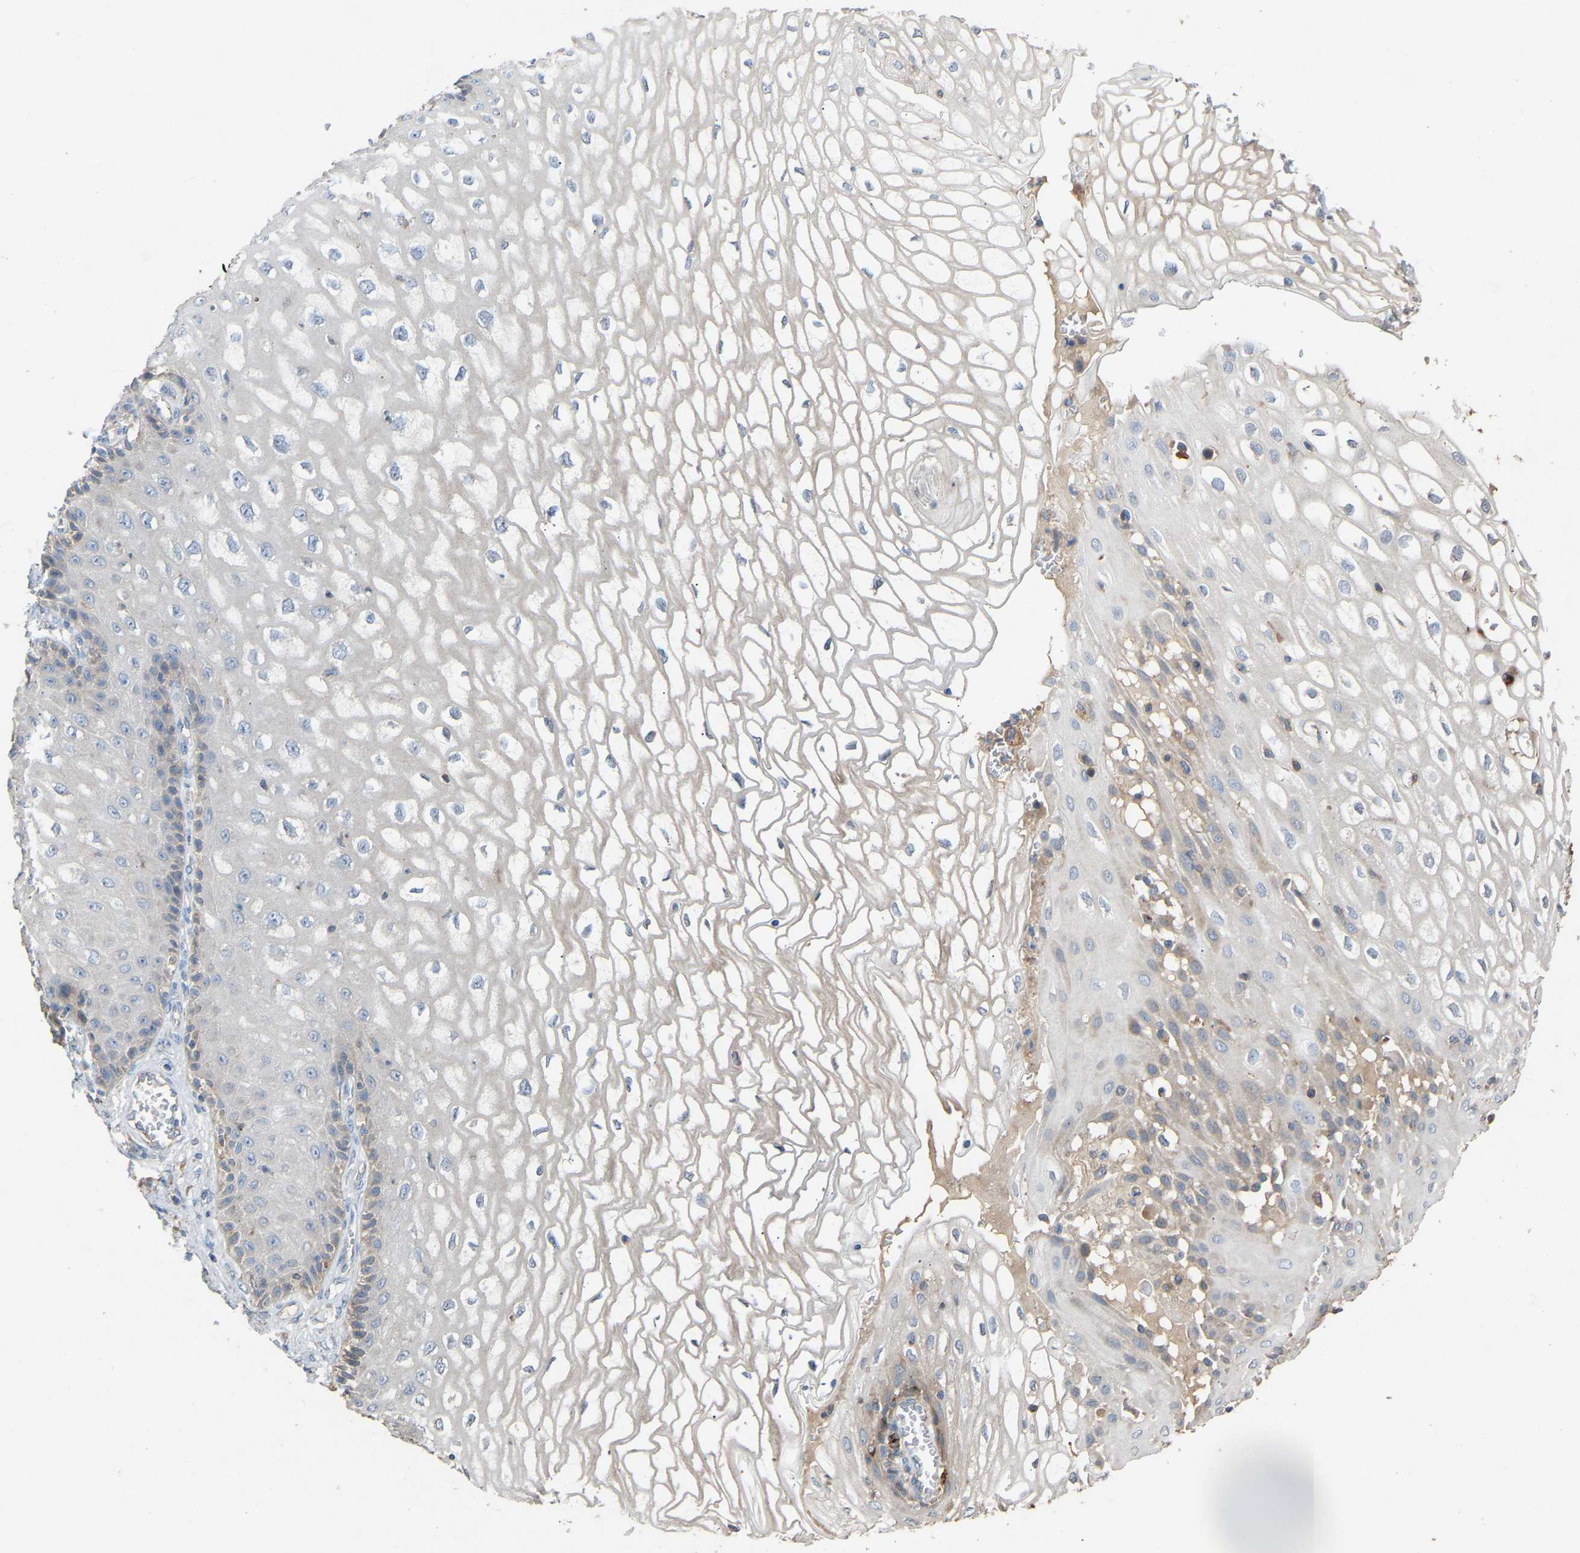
{"staining": {"intensity": "negative", "quantity": "none", "location": "none"}, "tissue": "cervical cancer", "cell_type": "Tumor cells", "image_type": "cancer", "snomed": [{"axis": "morphology", "description": "Adenocarcinoma, NOS"}, {"axis": "topography", "description": "Cervix"}], "caption": "Tumor cells show no significant protein positivity in adenocarcinoma (cervical). (Immunohistochemistry (ihc), brightfield microscopy, high magnification).", "gene": "RGP1", "patient": {"sex": "female", "age": 44}}